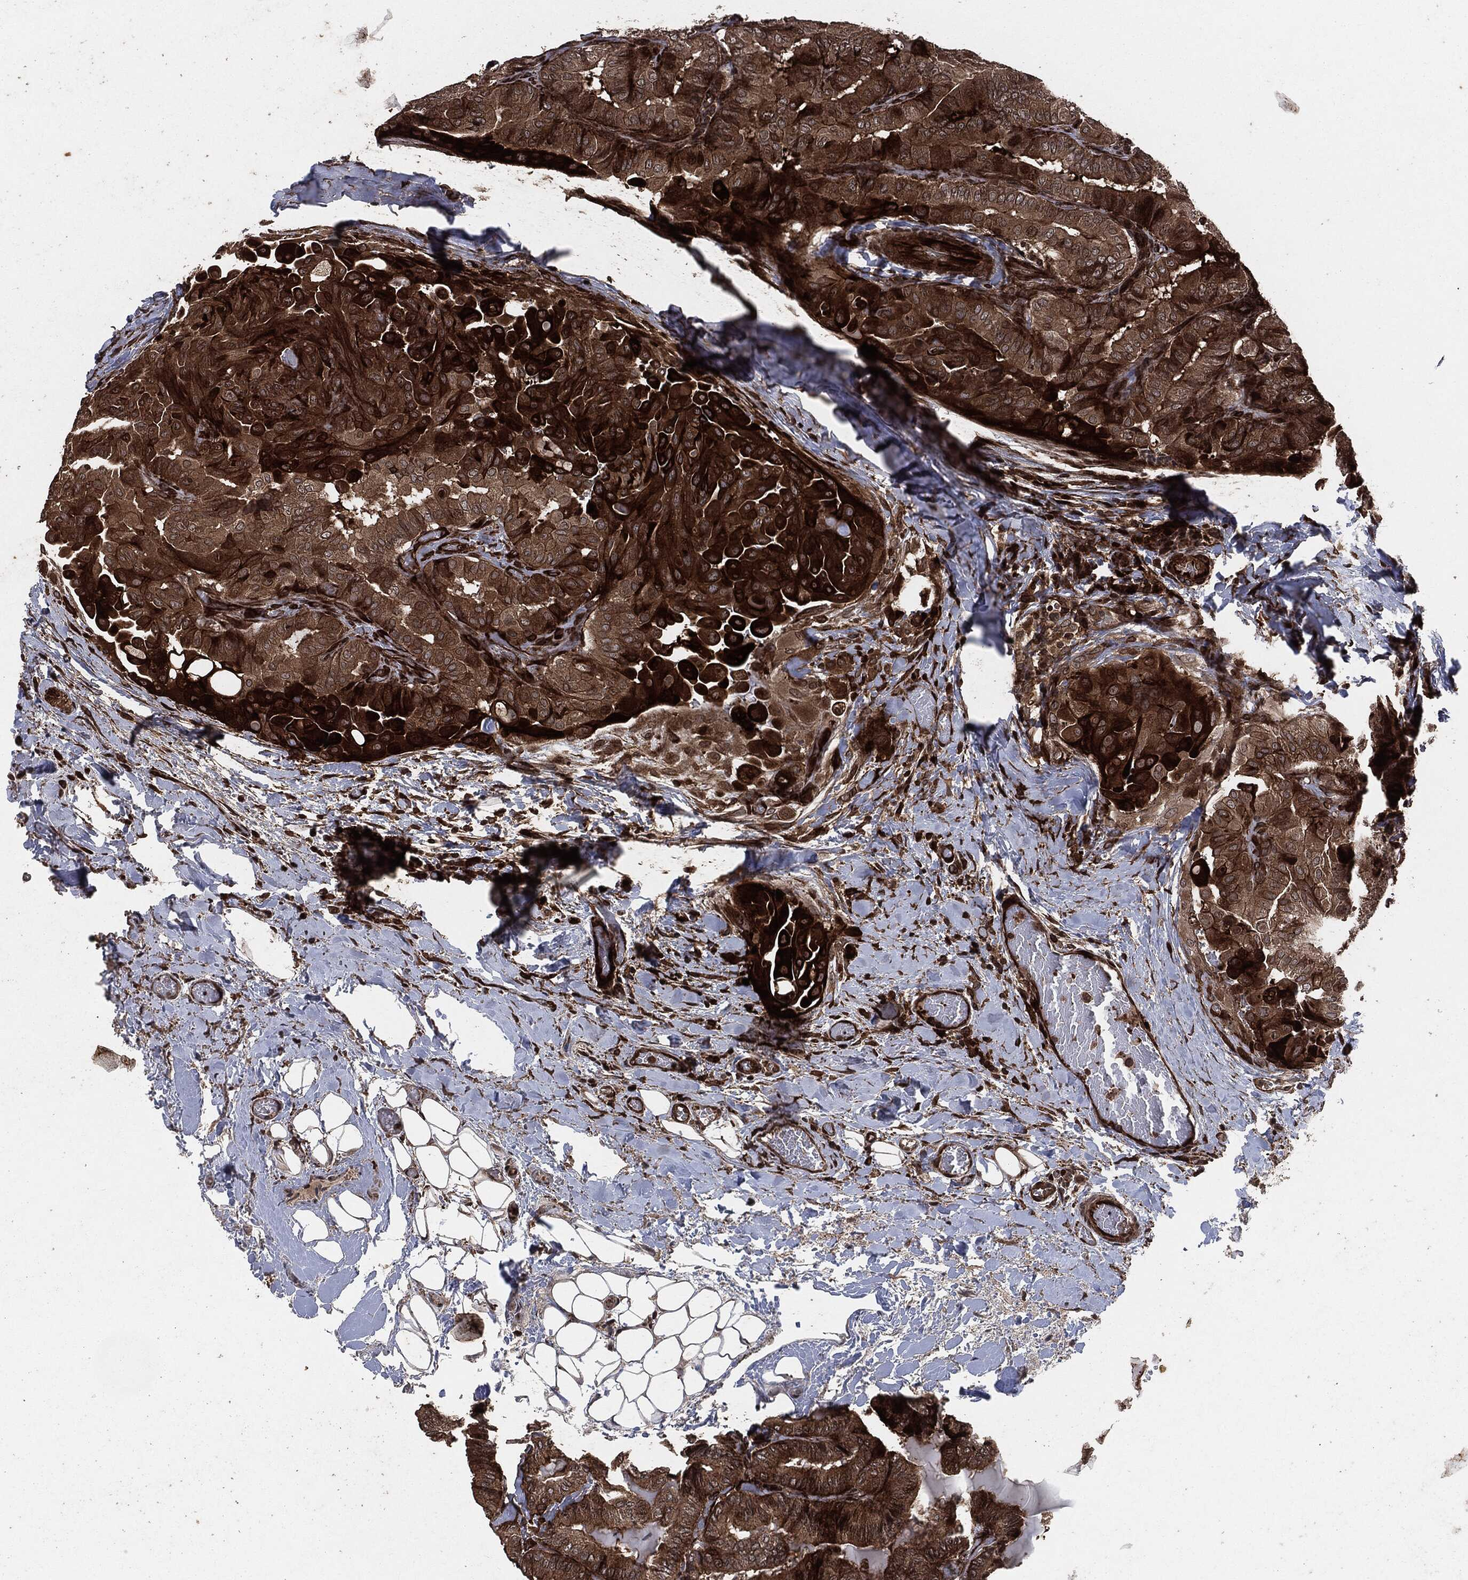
{"staining": {"intensity": "strong", "quantity": ">75%", "location": "cytoplasmic/membranous"}, "tissue": "thyroid cancer", "cell_type": "Tumor cells", "image_type": "cancer", "snomed": [{"axis": "morphology", "description": "Papillary adenocarcinoma, NOS"}, {"axis": "topography", "description": "Thyroid gland"}], "caption": "Strong cytoplasmic/membranous protein staining is appreciated in about >75% of tumor cells in thyroid cancer.", "gene": "IFIT1", "patient": {"sex": "female", "age": 68}}